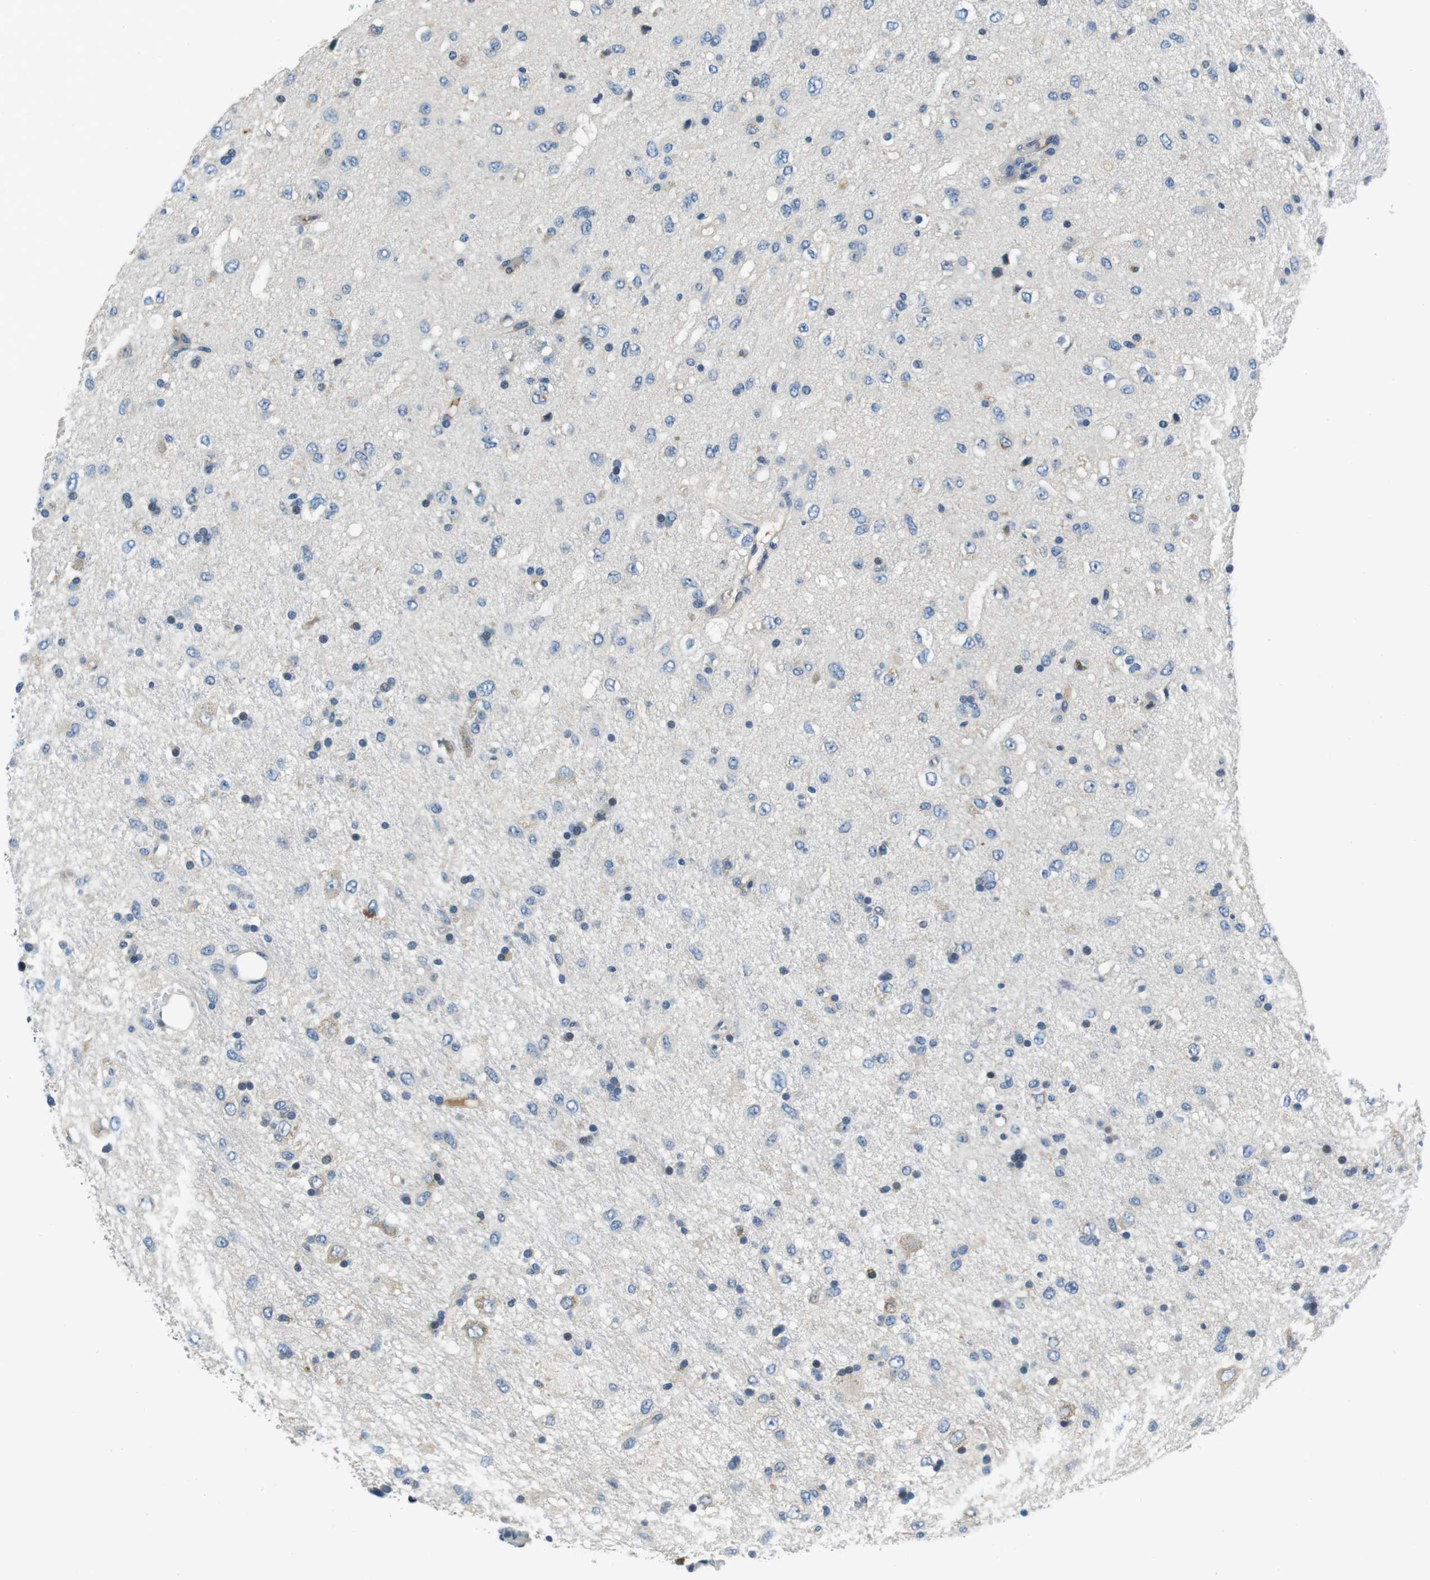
{"staining": {"intensity": "weak", "quantity": "<25%", "location": "cytoplasmic/membranous"}, "tissue": "glioma", "cell_type": "Tumor cells", "image_type": "cancer", "snomed": [{"axis": "morphology", "description": "Glioma, malignant, Low grade"}, {"axis": "topography", "description": "Brain"}], "caption": "A photomicrograph of human malignant glioma (low-grade) is negative for staining in tumor cells.", "gene": "KCNJ5", "patient": {"sex": "male", "age": 77}}